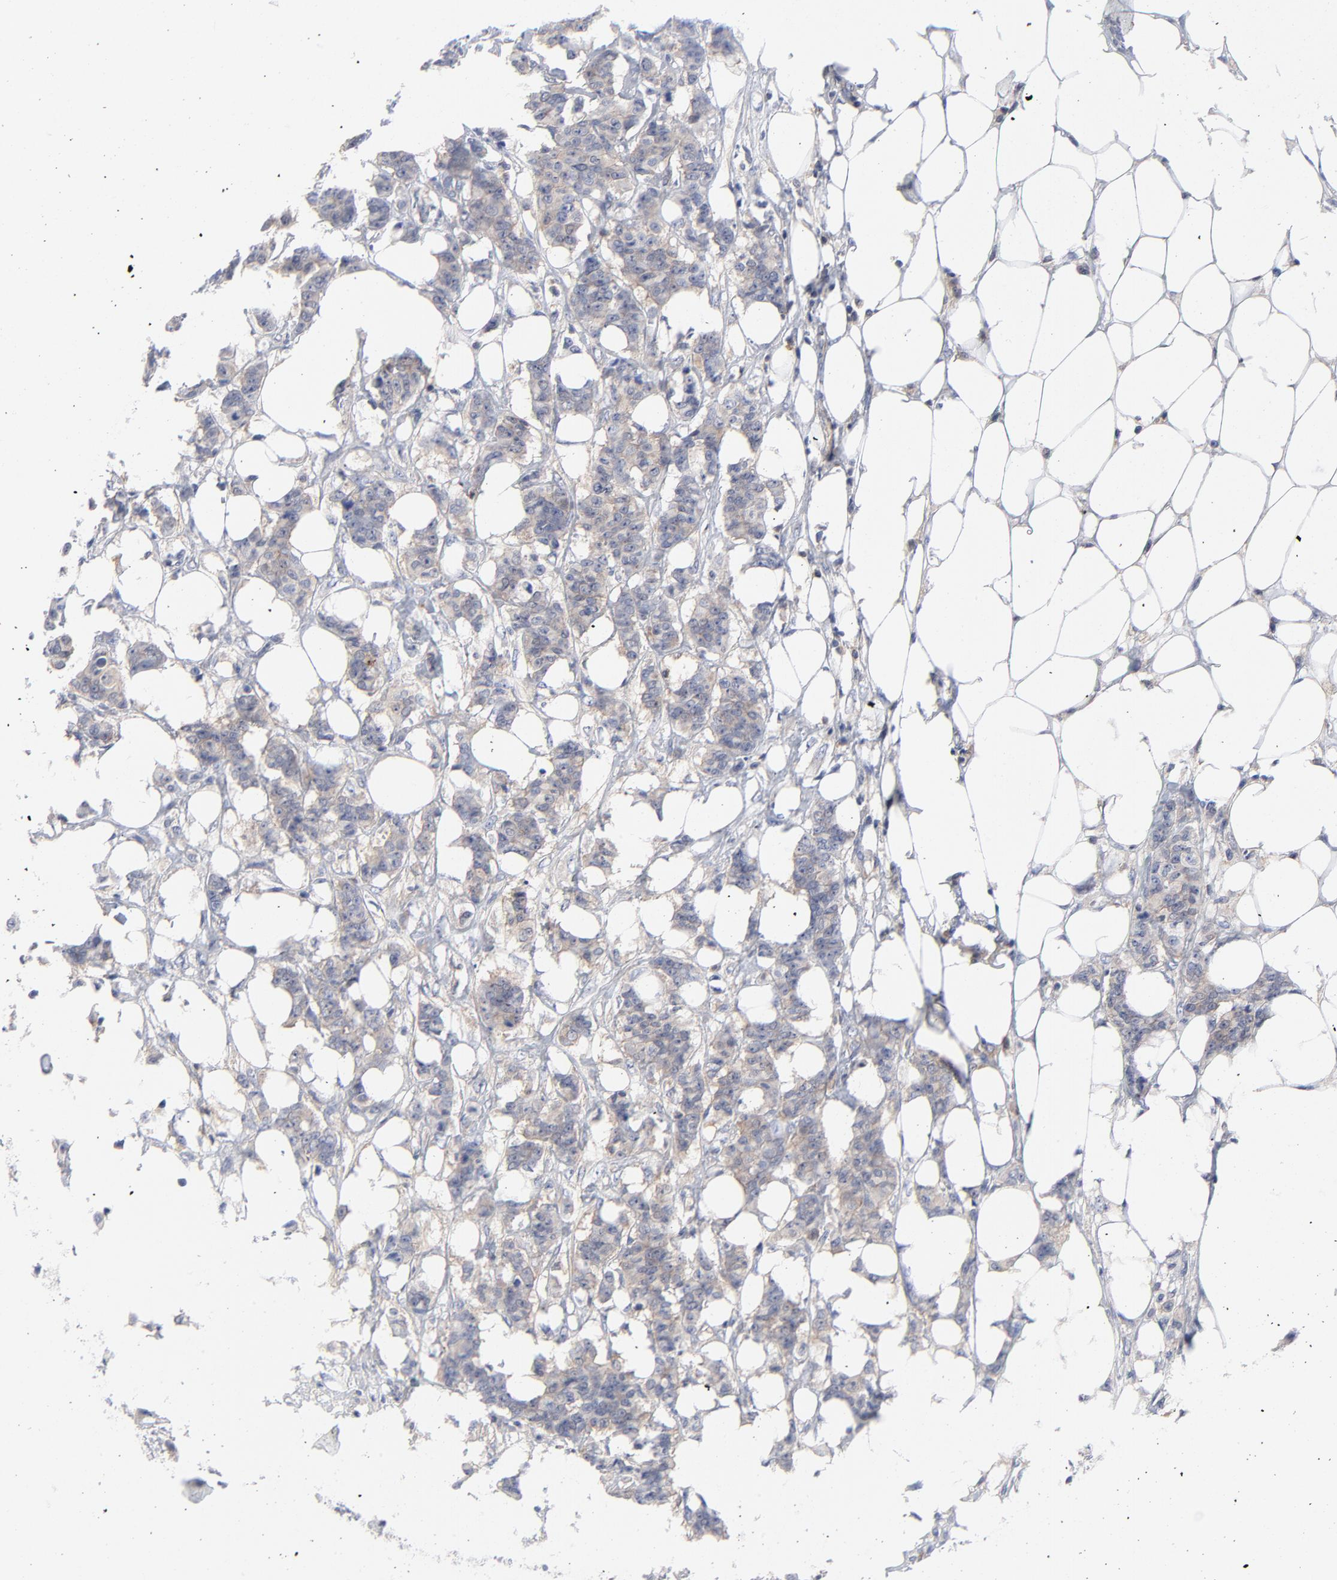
{"staining": {"intensity": "weak", "quantity": ">75%", "location": "cytoplasmic/membranous"}, "tissue": "breast cancer", "cell_type": "Tumor cells", "image_type": "cancer", "snomed": [{"axis": "morphology", "description": "Duct carcinoma"}, {"axis": "topography", "description": "Breast"}], "caption": "Breast cancer stained with immunohistochemistry (IHC) demonstrates weak cytoplasmic/membranous expression in approximately >75% of tumor cells.", "gene": "CAB39L", "patient": {"sex": "female", "age": 40}}